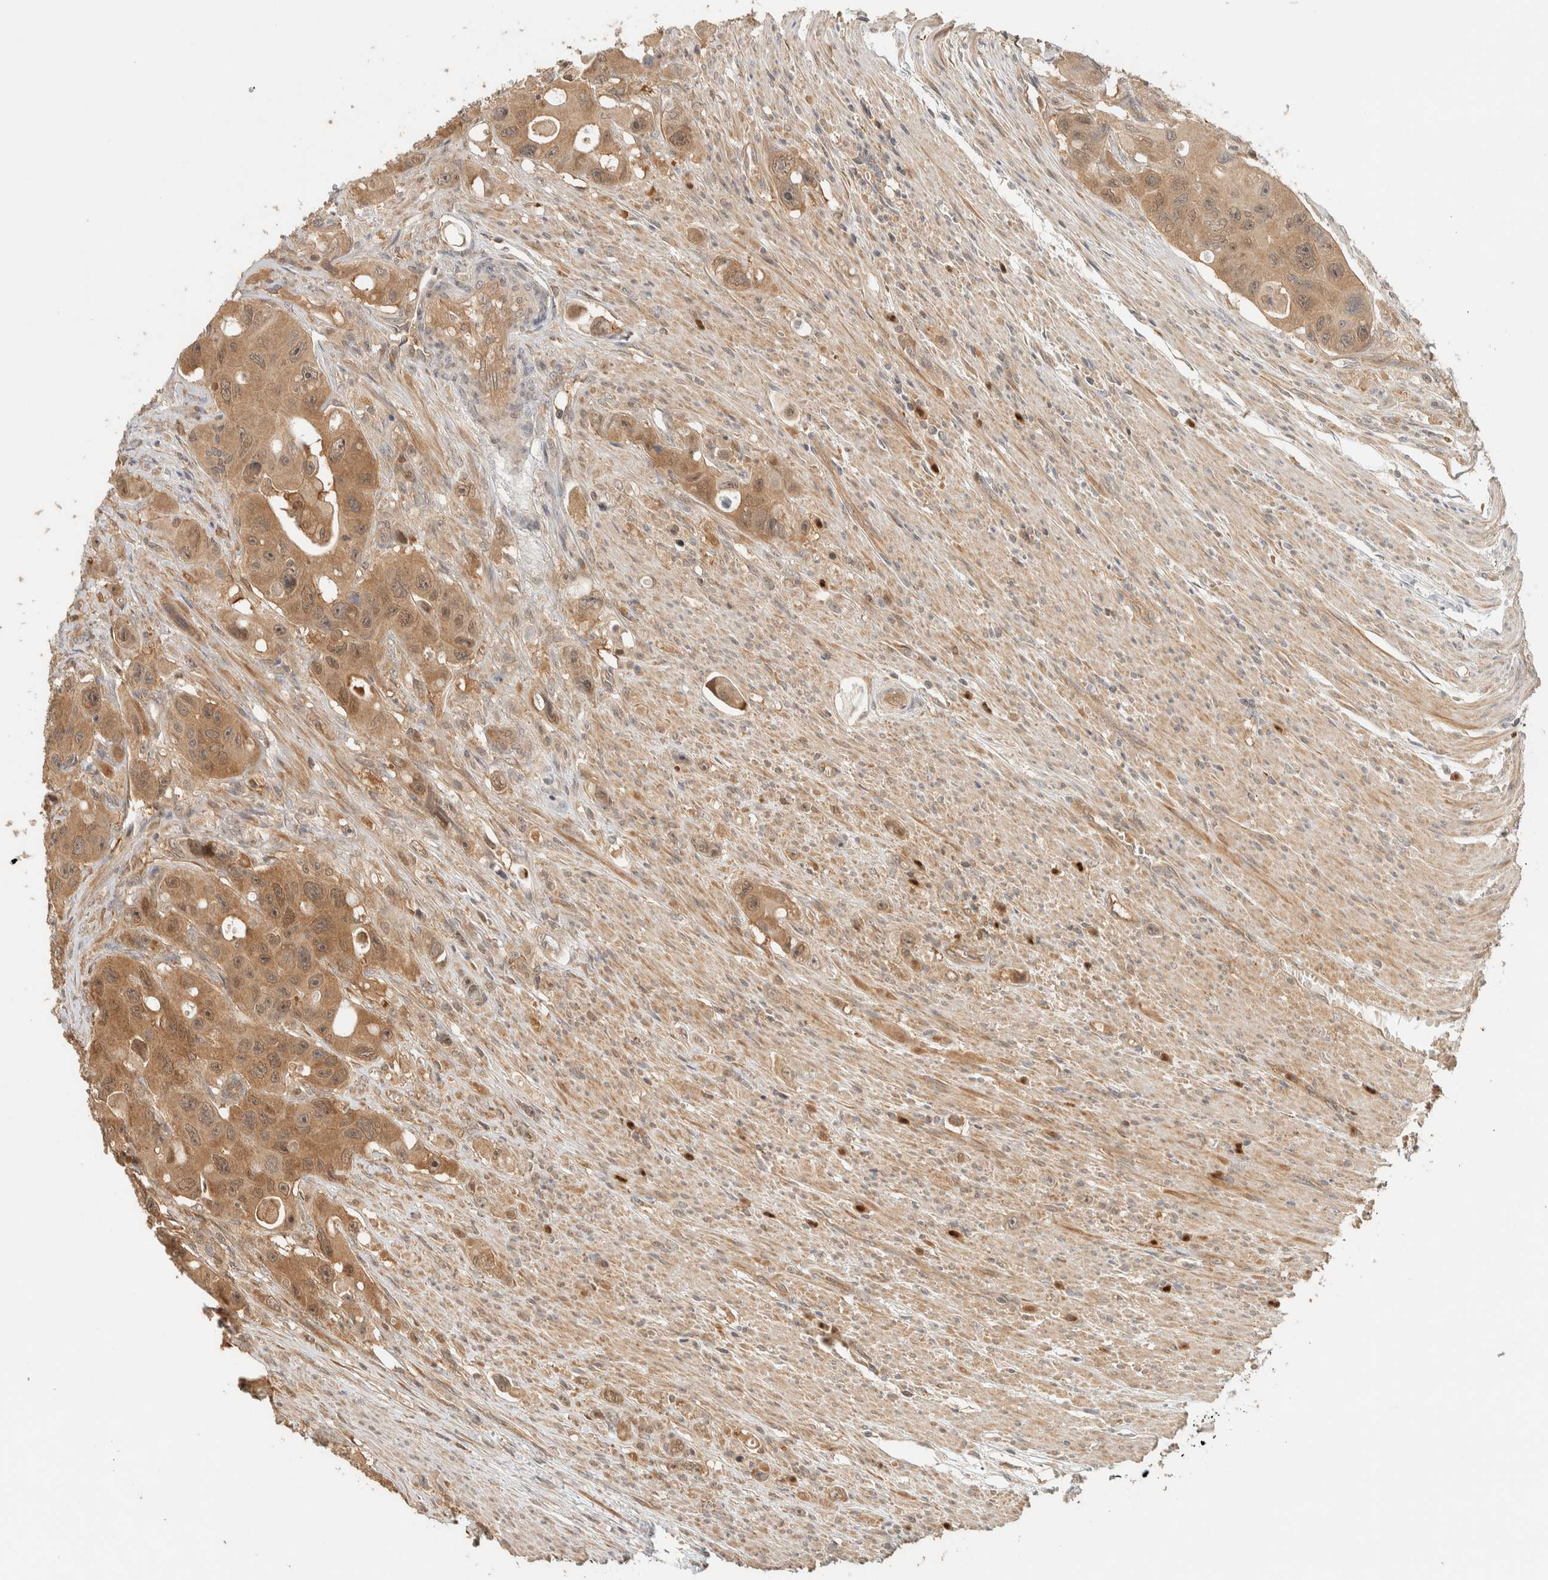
{"staining": {"intensity": "moderate", "quantity": ">75%", "location": "cytoplasmic/membranous"}, "tissue": "colorectal cancer", "cell_type": "Tumor cells", "image_type": "cancer", "snomed": [{"axis": "morphology", "description": "Adenocarcinoma, NOS"}, {"axis": "topography", "description": "Colon"}], "caption": "About >75% of tumor cells in colorectal cancer reveal moderate cytoplasmic/membranous protein positivity as visualized by brown immunohistochemical staining.", "gene": "ADSS2", "patient": {"sex": "female", "age": 46}}